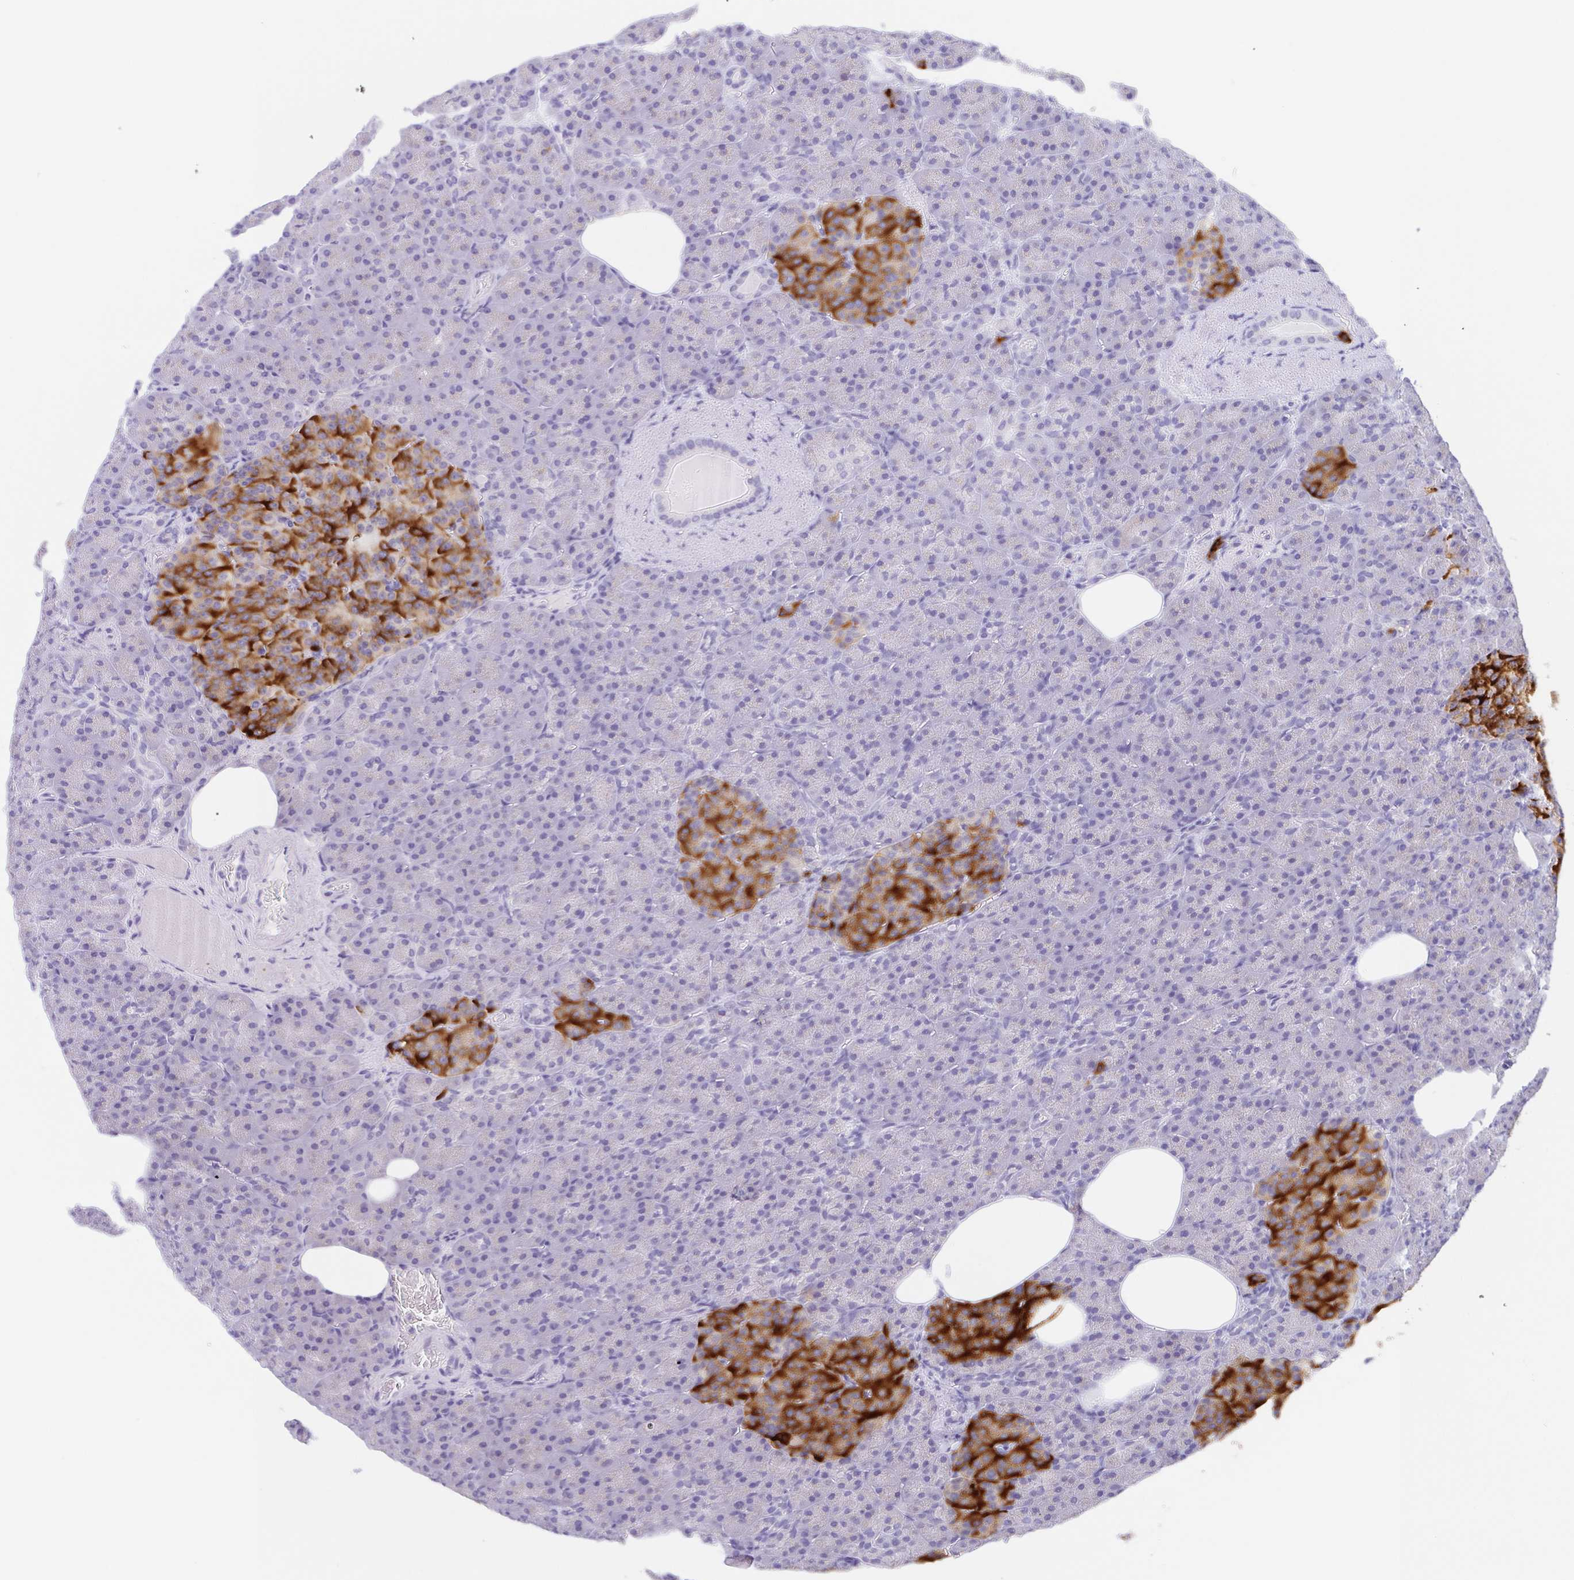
{"staining": {"intensity": "negative", "quantity": "none", "location": "none"}, "tissue": "pancreas", "cell_type": "Exocrine glandular cells", "image_type": "normal", "snomed": [{"axis": "morphology", "description": "Normal tissue, NOS"}, {"axis": "topography", "description": "Pancreas"}], "caption": "High magnification brightfield microscopy of normal pancreas stained with DAB (brown) and counterstained with hematoxylin (blue): exocrine glandular cells show no significant staining.", "gene": "SCG3", "patient": {"sex": "female", "age": 74}}